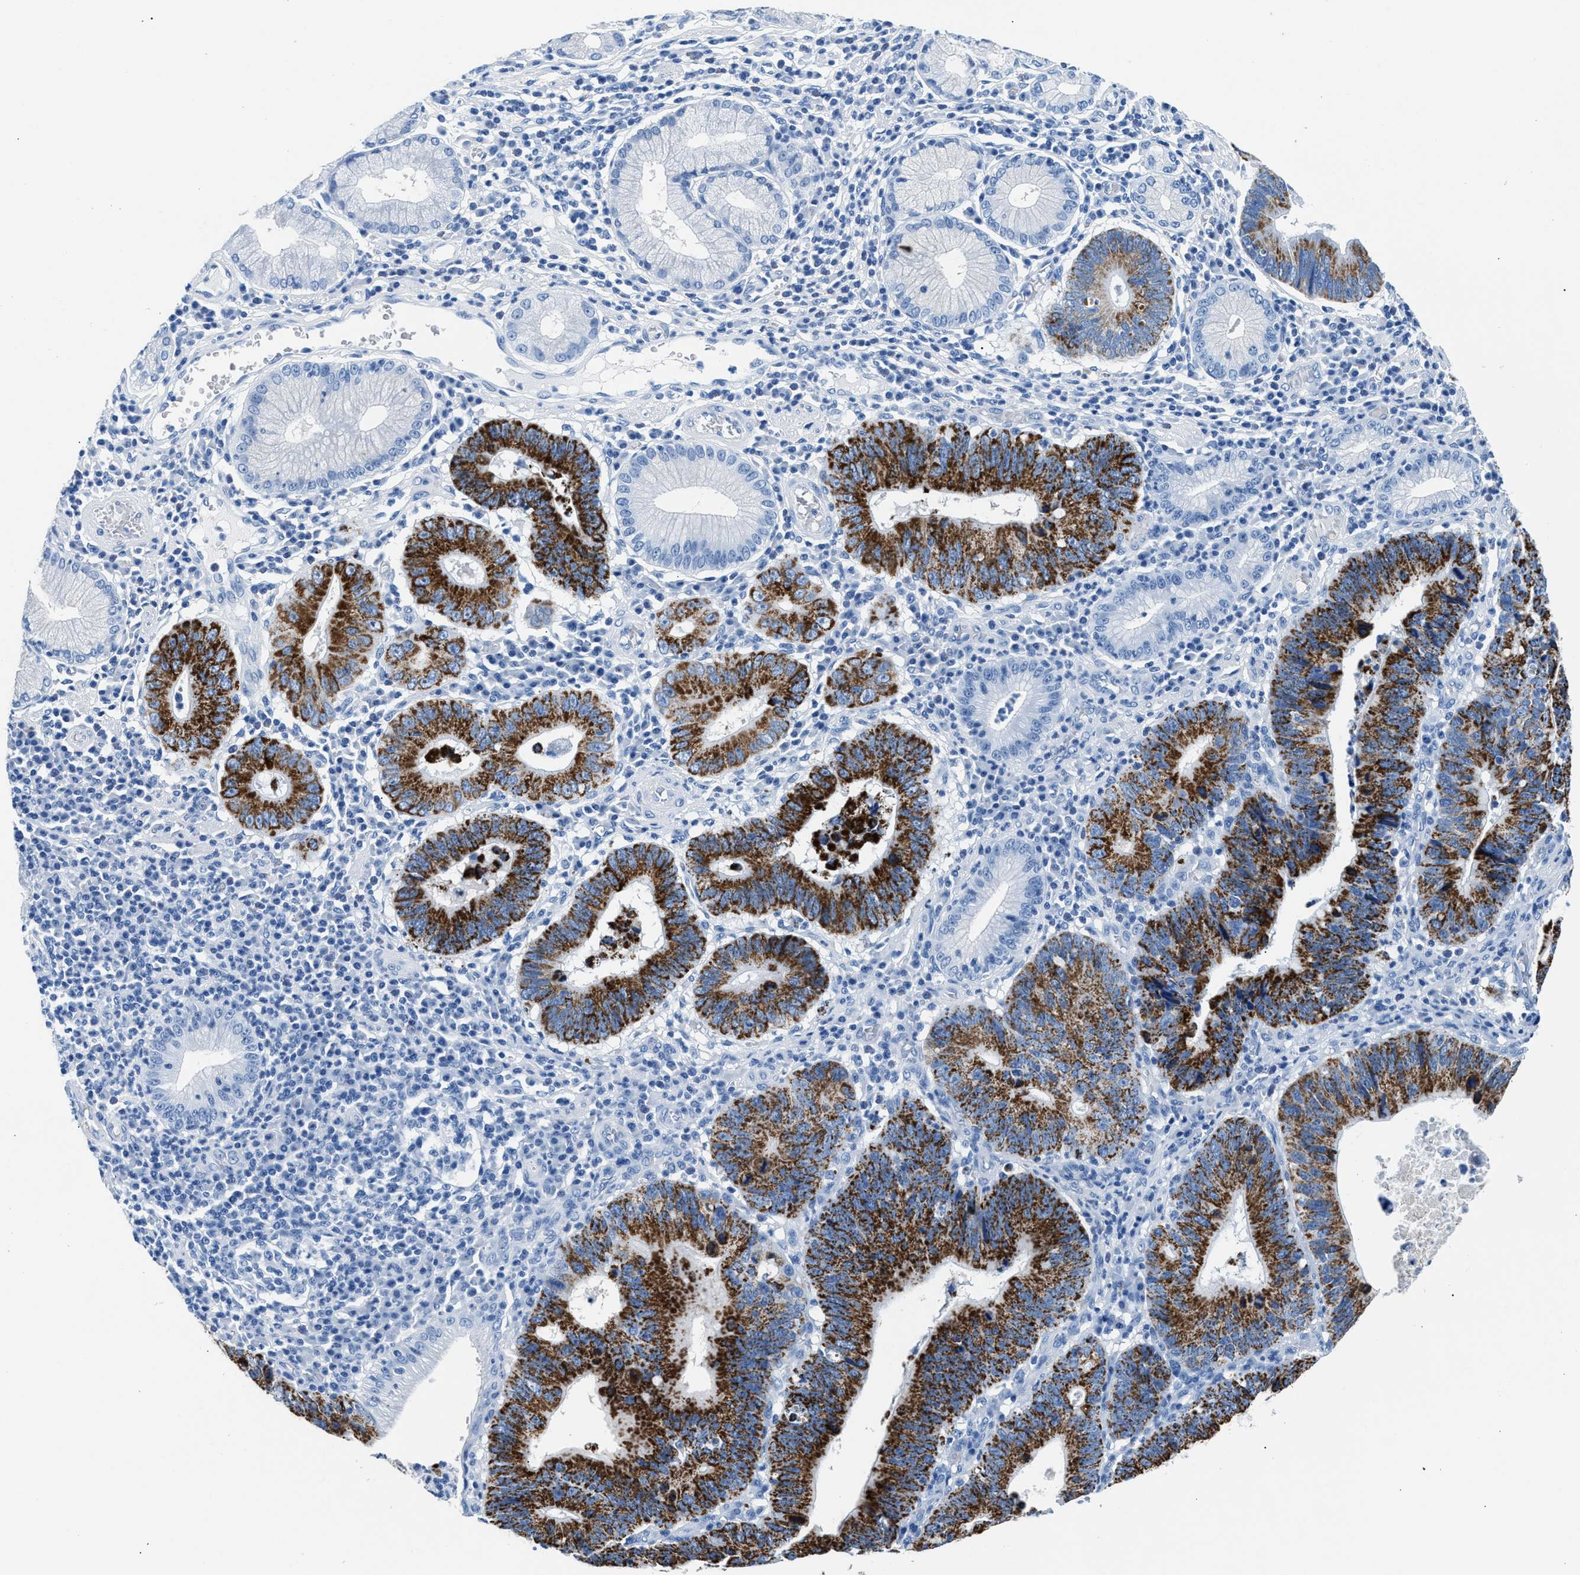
{"staining": {"intensity": "strong", "quantity": ">75%", "location": "cytoplasmic/membranous"}, "tissue": "stomach cancer", "cell_type": "Tumor cells", "image_type": "cancer", "snomed": [{"axis": "morphology", "description": "Adenocarcinoma, NOS"}, {"axis": "topography", "description": "Stomach"}], "caption": "Strong cytoplasmic/membranous staining for a protein is present in approximately >75% of tumor cells of adenocarcinoma (stomach) using IHC.", "gene": "CPS1", "patient": {"sex": "male", "age": 59}}